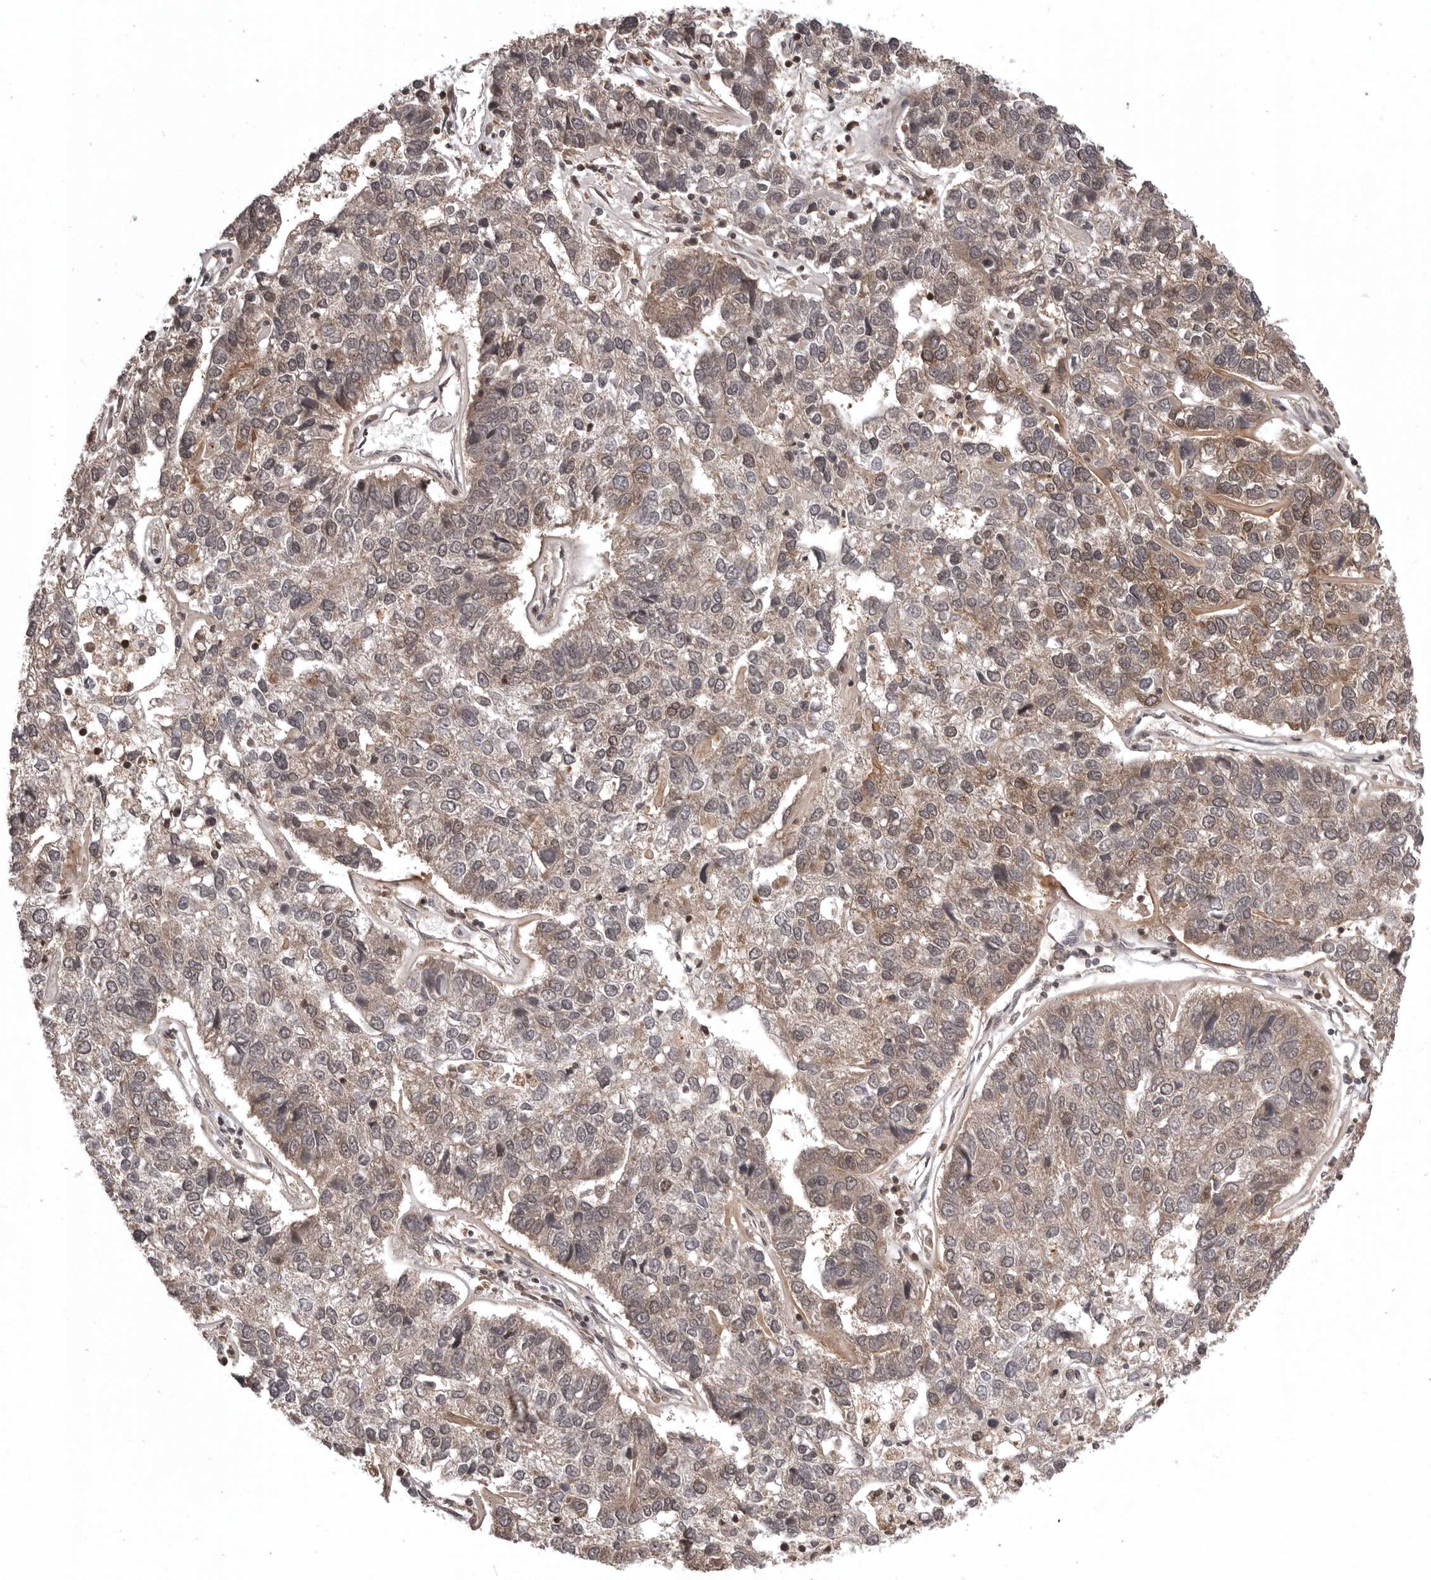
{"staining": {"intensity": "weak", "quantity": ">75%", "location": "cytoplasmic/membranous,nuclear"}, "tissue": "pancreatic cancer", "cell_type": "Tumor cells", "image_type": "cancer", "snomed": [{"axis": "morphology", "description": "Adenocarcinoma, NOS"}, {"axis": "topography", "description": "Pancreas"}], "caption": "Protein expression analysis of human pancreatic cancer reveals weak cytoplasmic/membranous and nuclear expression in about >75% of tumor cells.", "gene": "AOAH", "patient": {"sex": "female", "age": 61}}